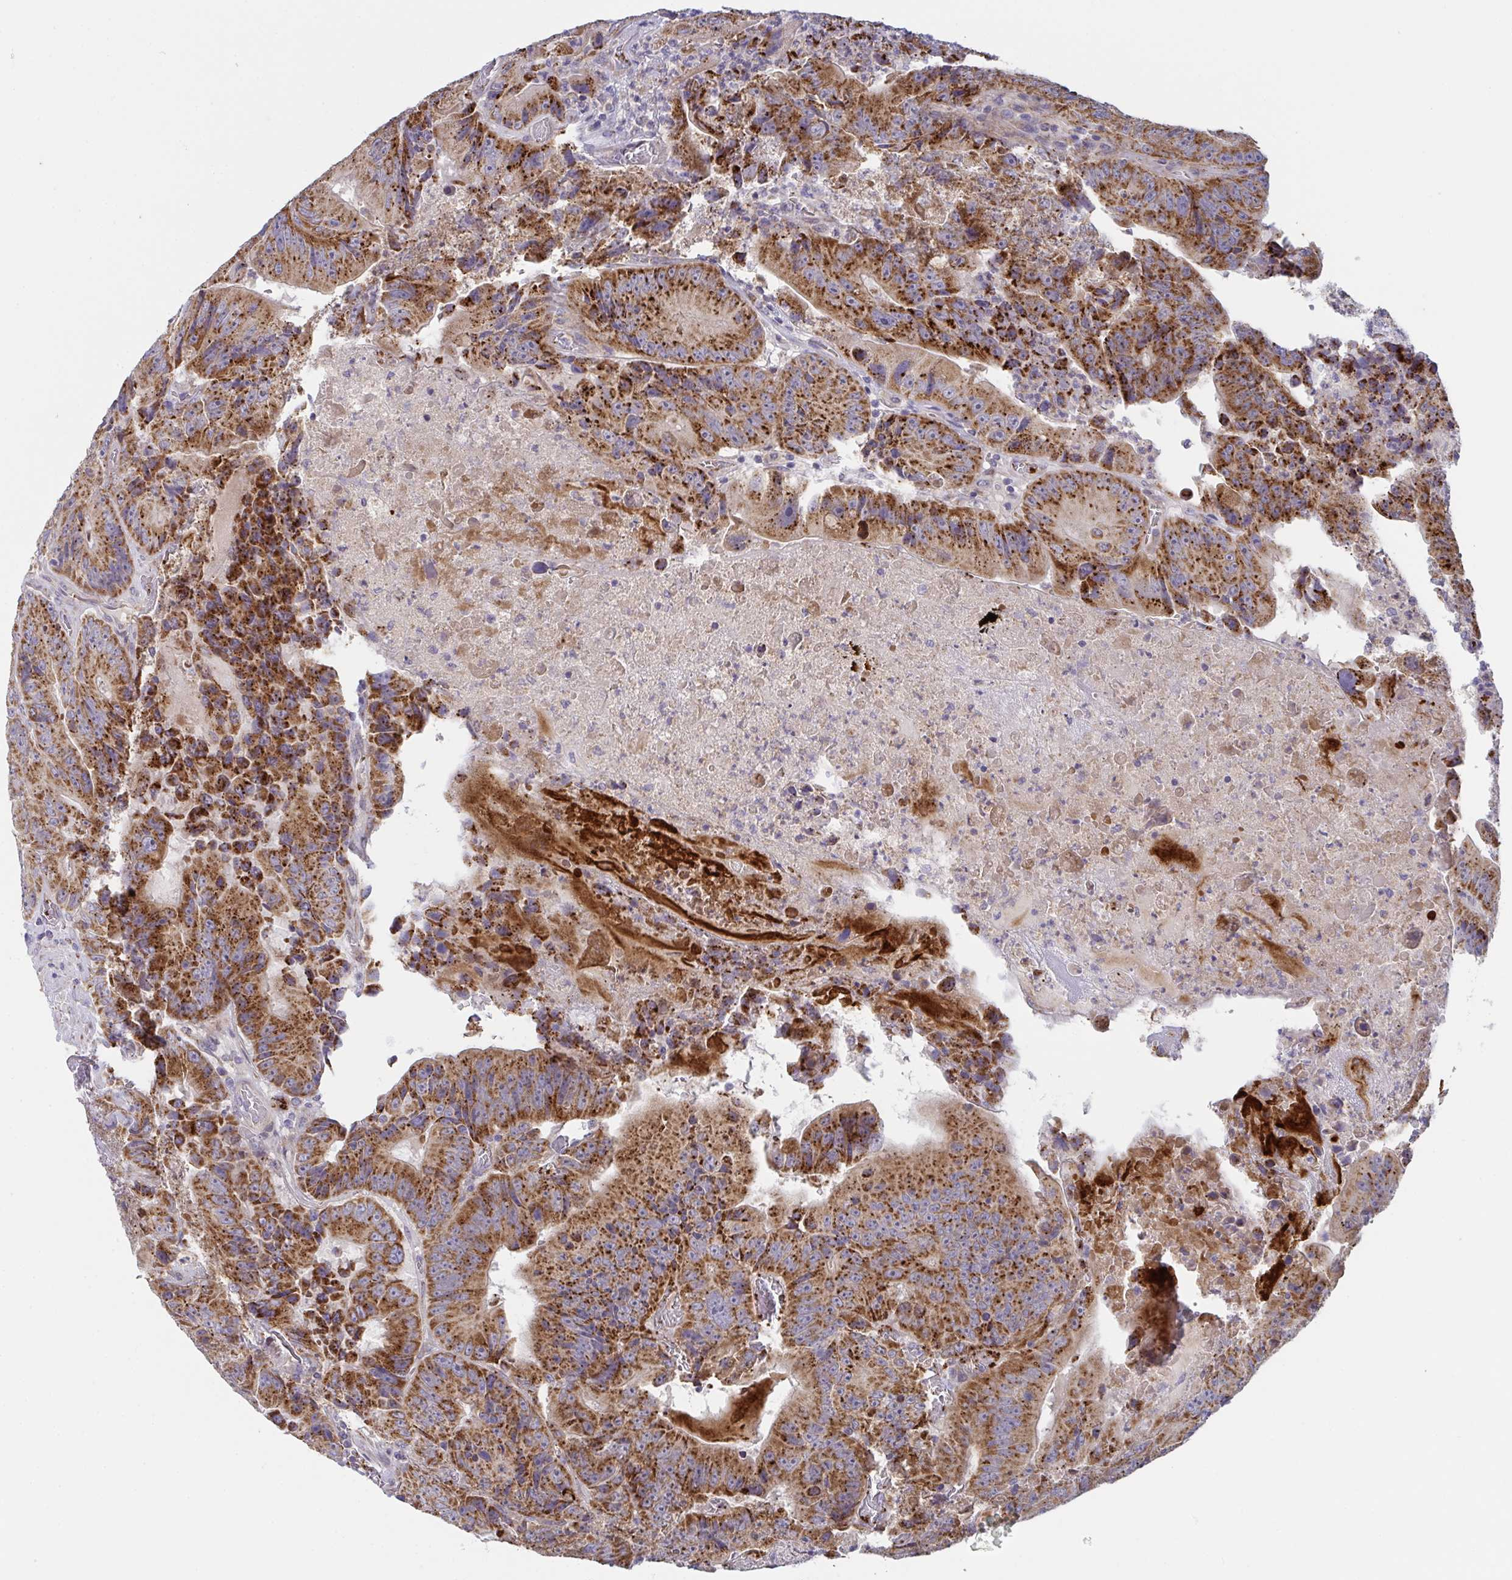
{"staining": {"intensity": "strong", "quantity": ">75%", "location": "cytoplasmic/membranous"}, "tissue": "colorectal cancer", "cell_type": "Tumor cells", "image_type": "cancer", "snomed": [{"axis": "morphology", "description": "Adenocarcinoma, NOS"}, {"axis": "topography", "description": "Colon"}], "caption": "Immunohistochemistry (IHC) histopathology image of neoplastic tissue: adenocarcinoma (colorectal) stained using immunohistochemistry (IHC) reveals high levels of strong protein expression localized specifically in the cytoplasmic/membranous of tumor cells, appearing as a cytoplasmic/membranous brown color.", "gene": "MRPS2", "patient": {"sex": "female", "age": 86}}